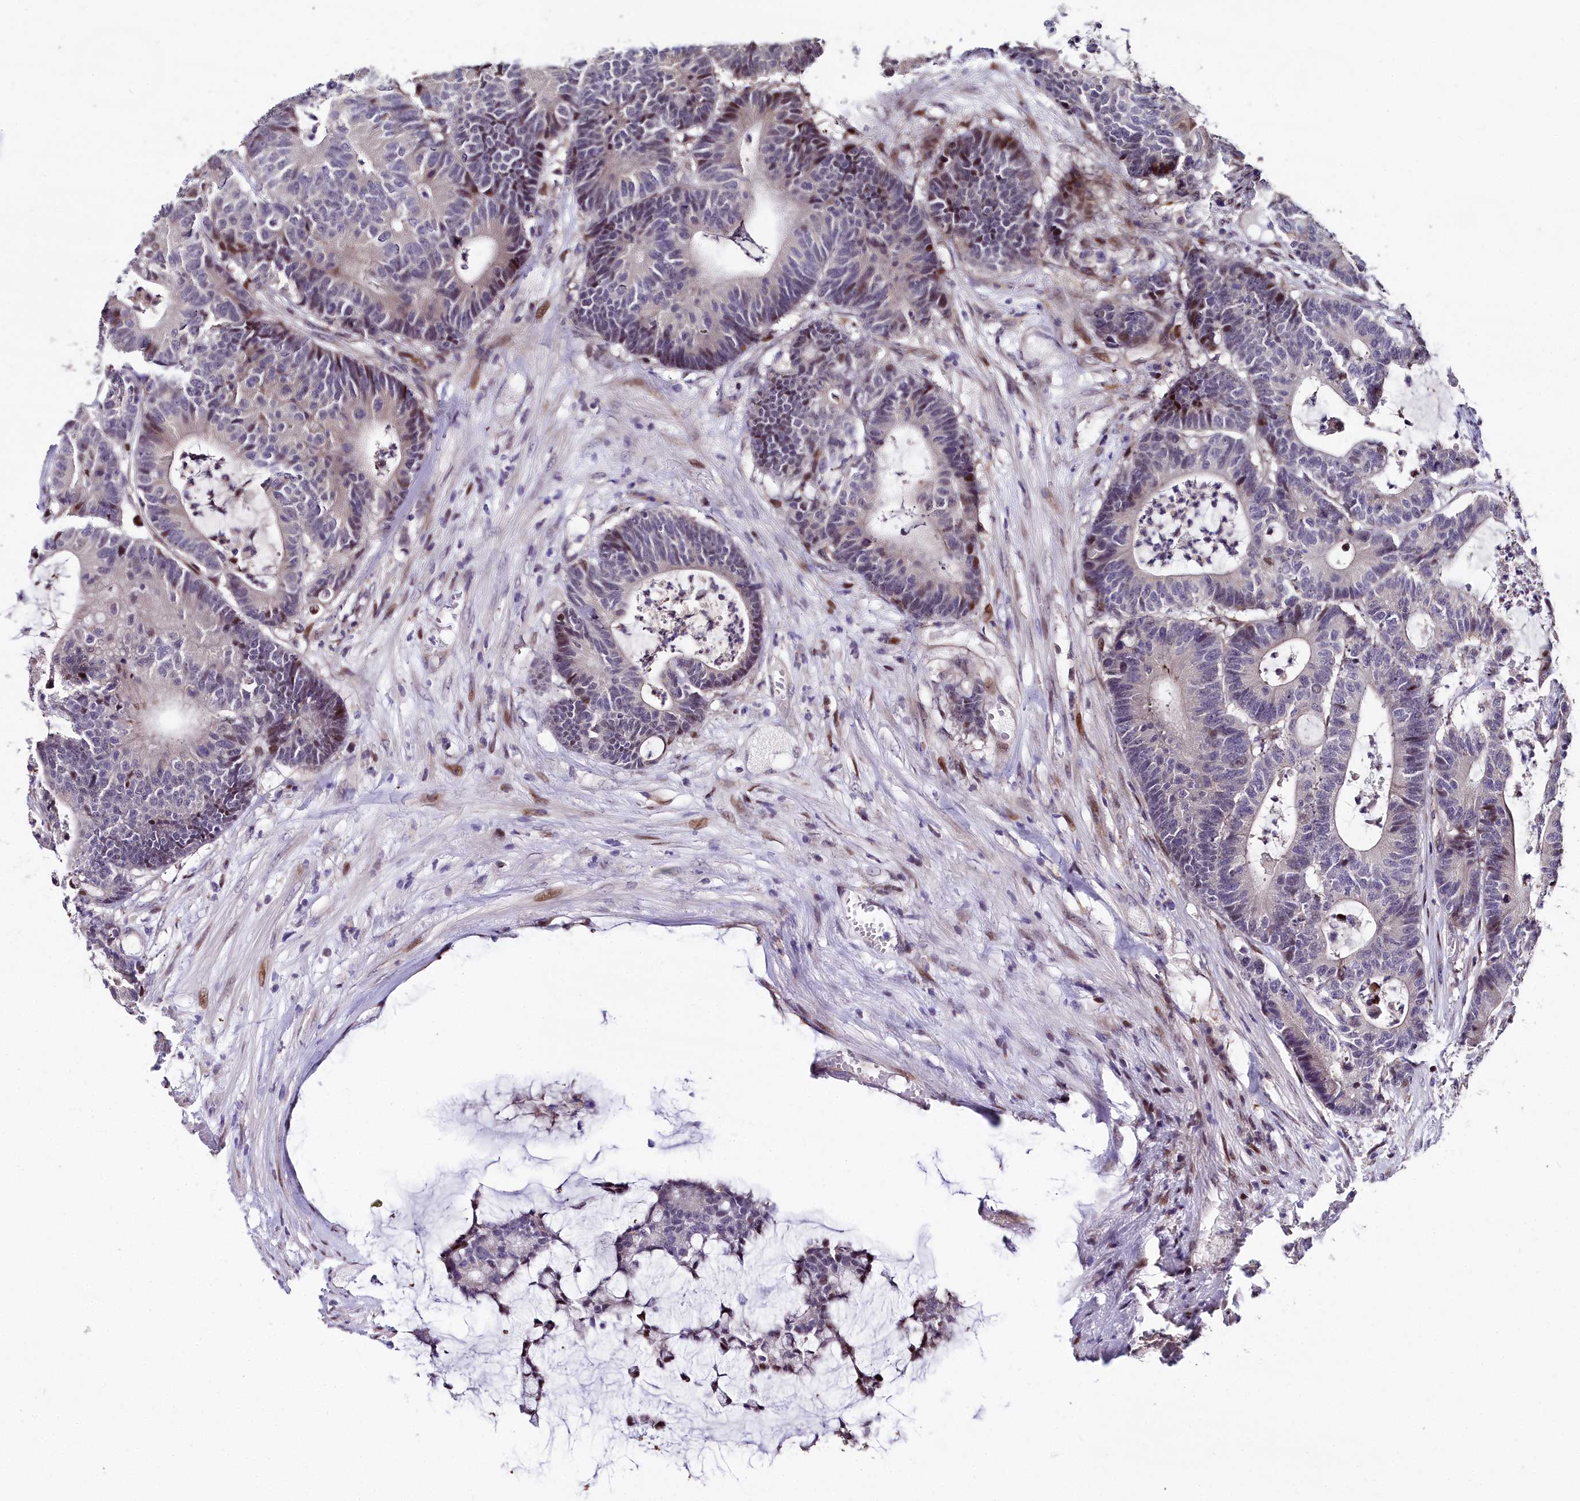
{"staining": {"intensity": "moderate", "quantity": "<25%", "location": "nuclear"}, "tissue": "colorectal cancer", "cell_type": "Tumor cells", "image_type": "cancer", "snomed": [{"axis": "morphology", "description": "Adenocarcinoma, NOS"}, {"axis": "topography", "description": "Colon"}], "caption": "IHC image of human colorectal cancer stained for a protein (brown), which shows low levels of moderate nuclear expression in approximately <25% of tumor cells.", "gene": "AP1M1", "patient": {"sex": "female", "age": 84}}